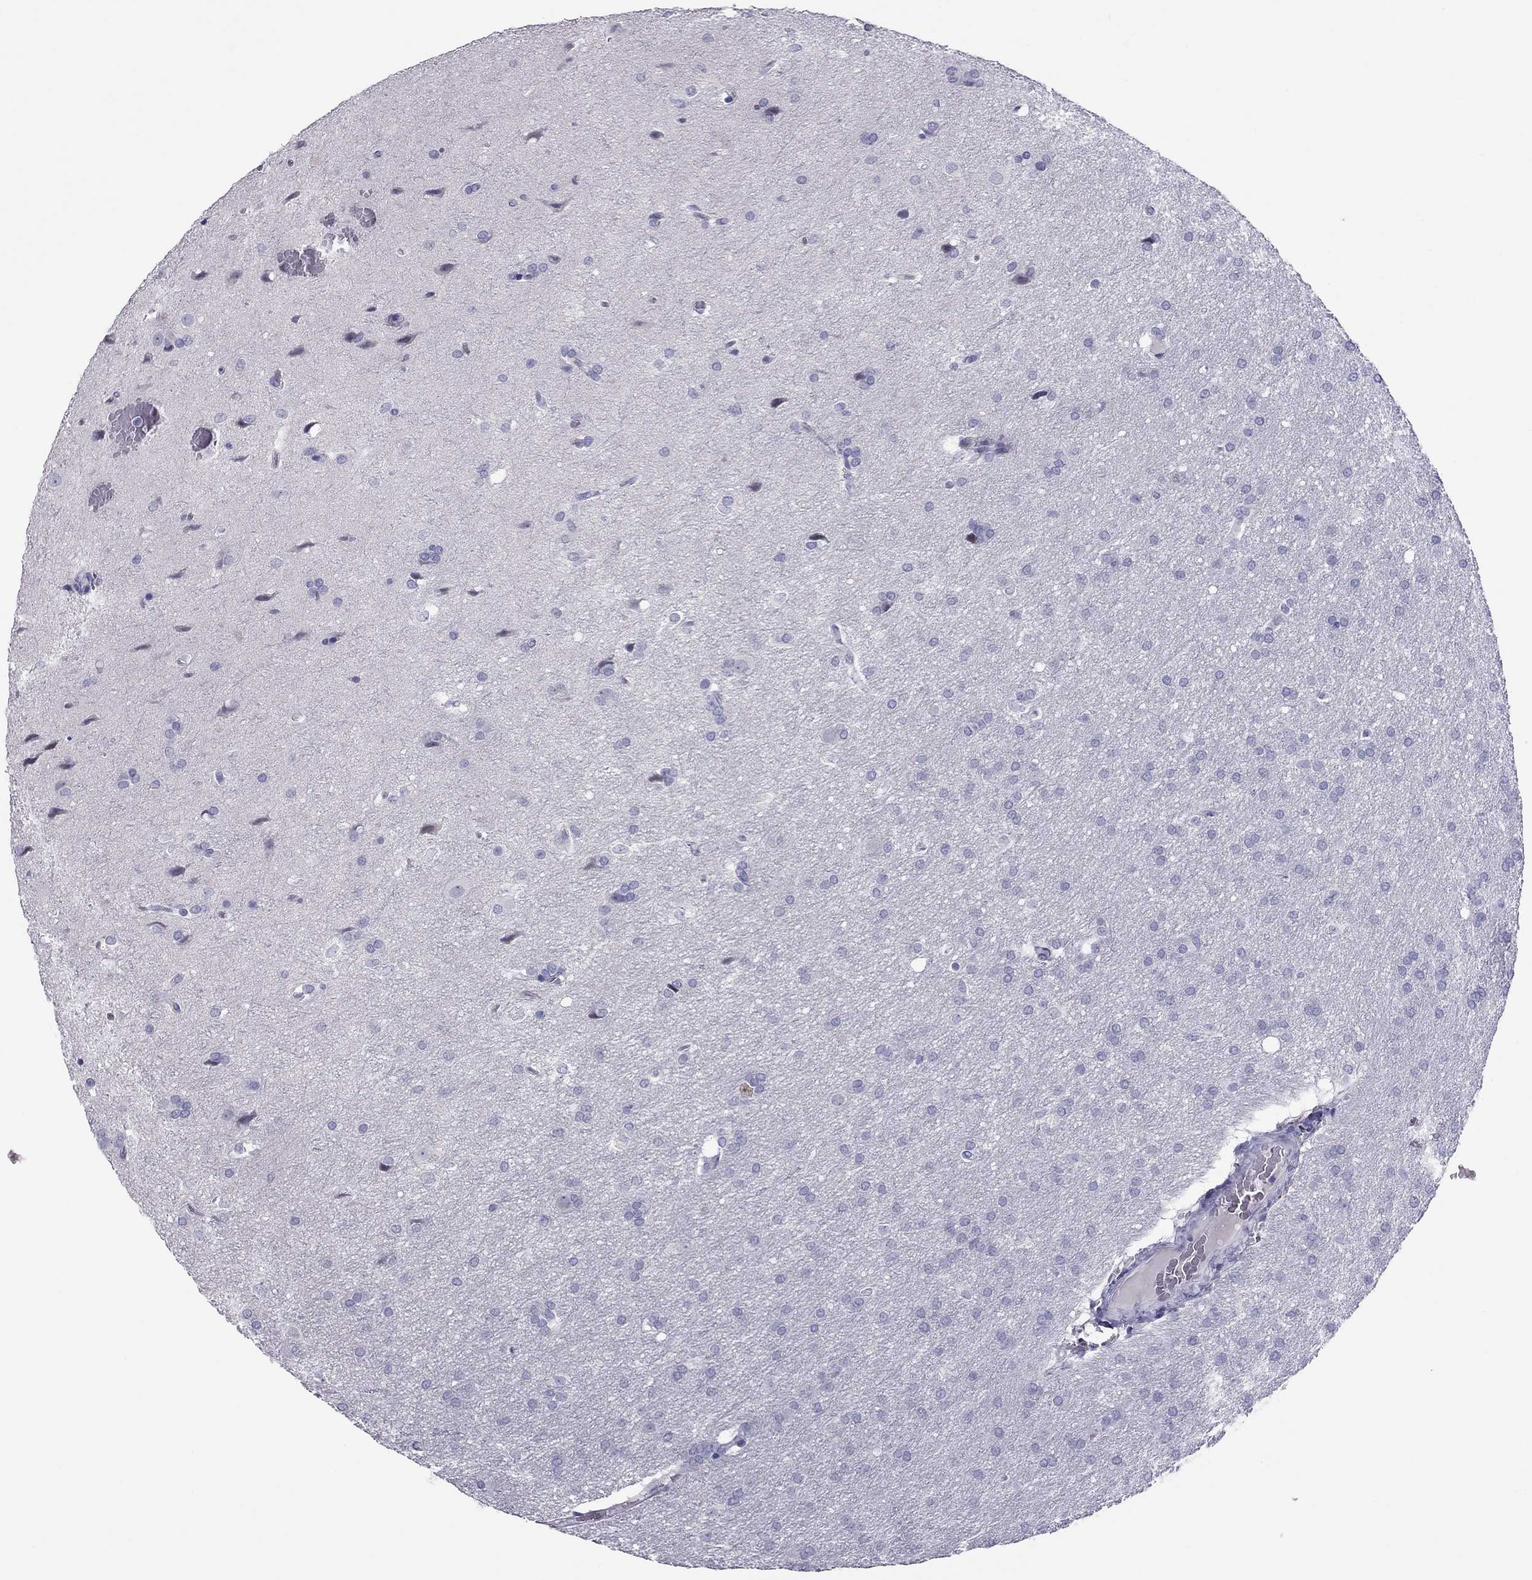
{"staining": {"intensity": "negative", "quantity": "none", "location": "none"}, "tissue": "glioma", "cell_type": "Tumor cells", "image_type": "cancer", "snomed": [{"axis": "morphology", "description": "Glioma, malignant, Low grade"}, {"axis": "topography", "description": "Brain"}], "caption": "A high-resolution photomicrograph shows IHC staining of malignant glioma (low-grade), which demonstrates no significant staining in tumor cells.", "gene": "TEX14", "patient": {"sex": "female", "age": 32}}